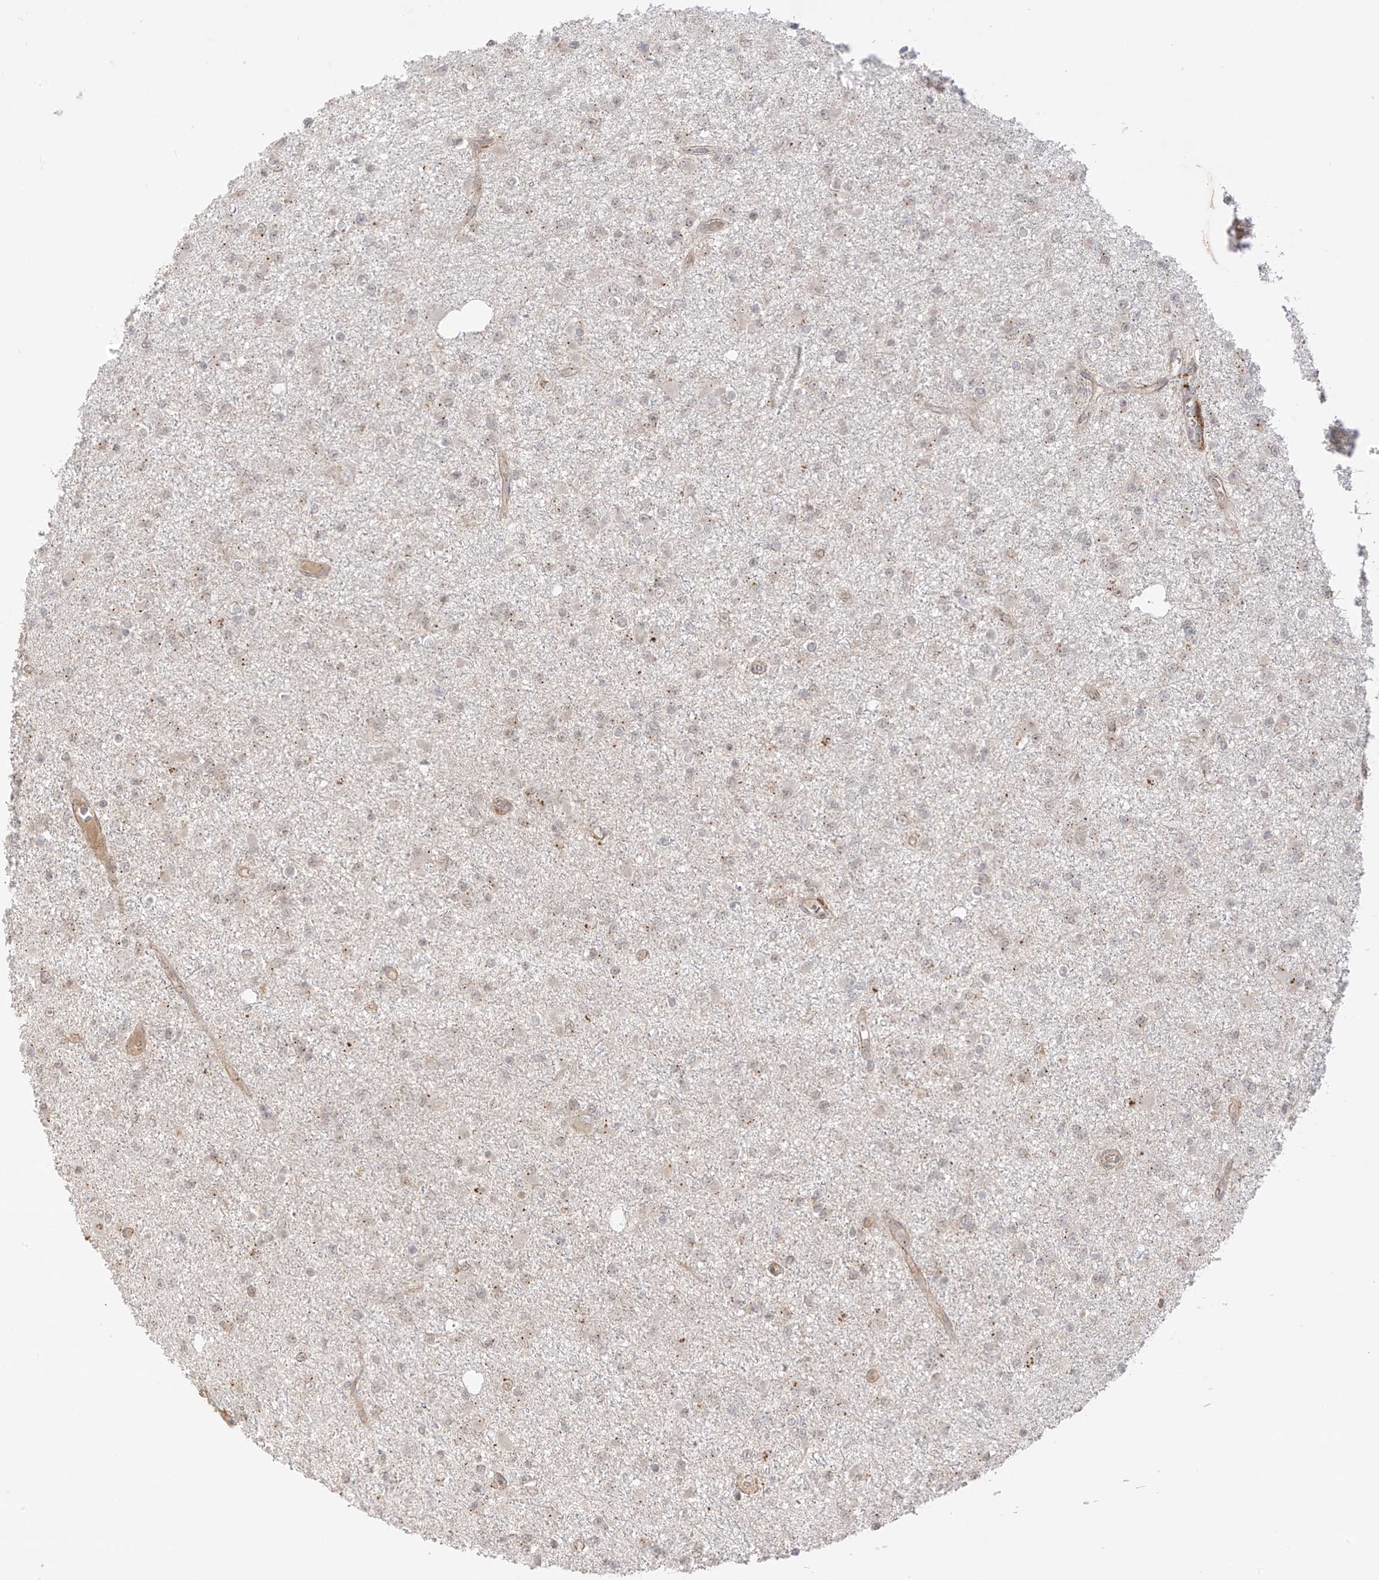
{"staining": {"intensity": "moderate", "quantity": "<25%", "location": "cytoplasmic/membranous"}, "tissue": "glioma", "cell_type": "Tumor cells", "image_type": "cancer", "snomed": [{"axis": "morphology", "description": "Glioma, malignant, Low grade"}, {"axis": "topography", "description": "Brain"}], "caption": "This is a photomicrograph of immunohistochemistry (IHC) staining of glioma, which shows moderate staining in the cytoplasmic/membranous of tumor cells.", "gene": "N4BP3", "patient": {"sex": "female", "age": 22}}